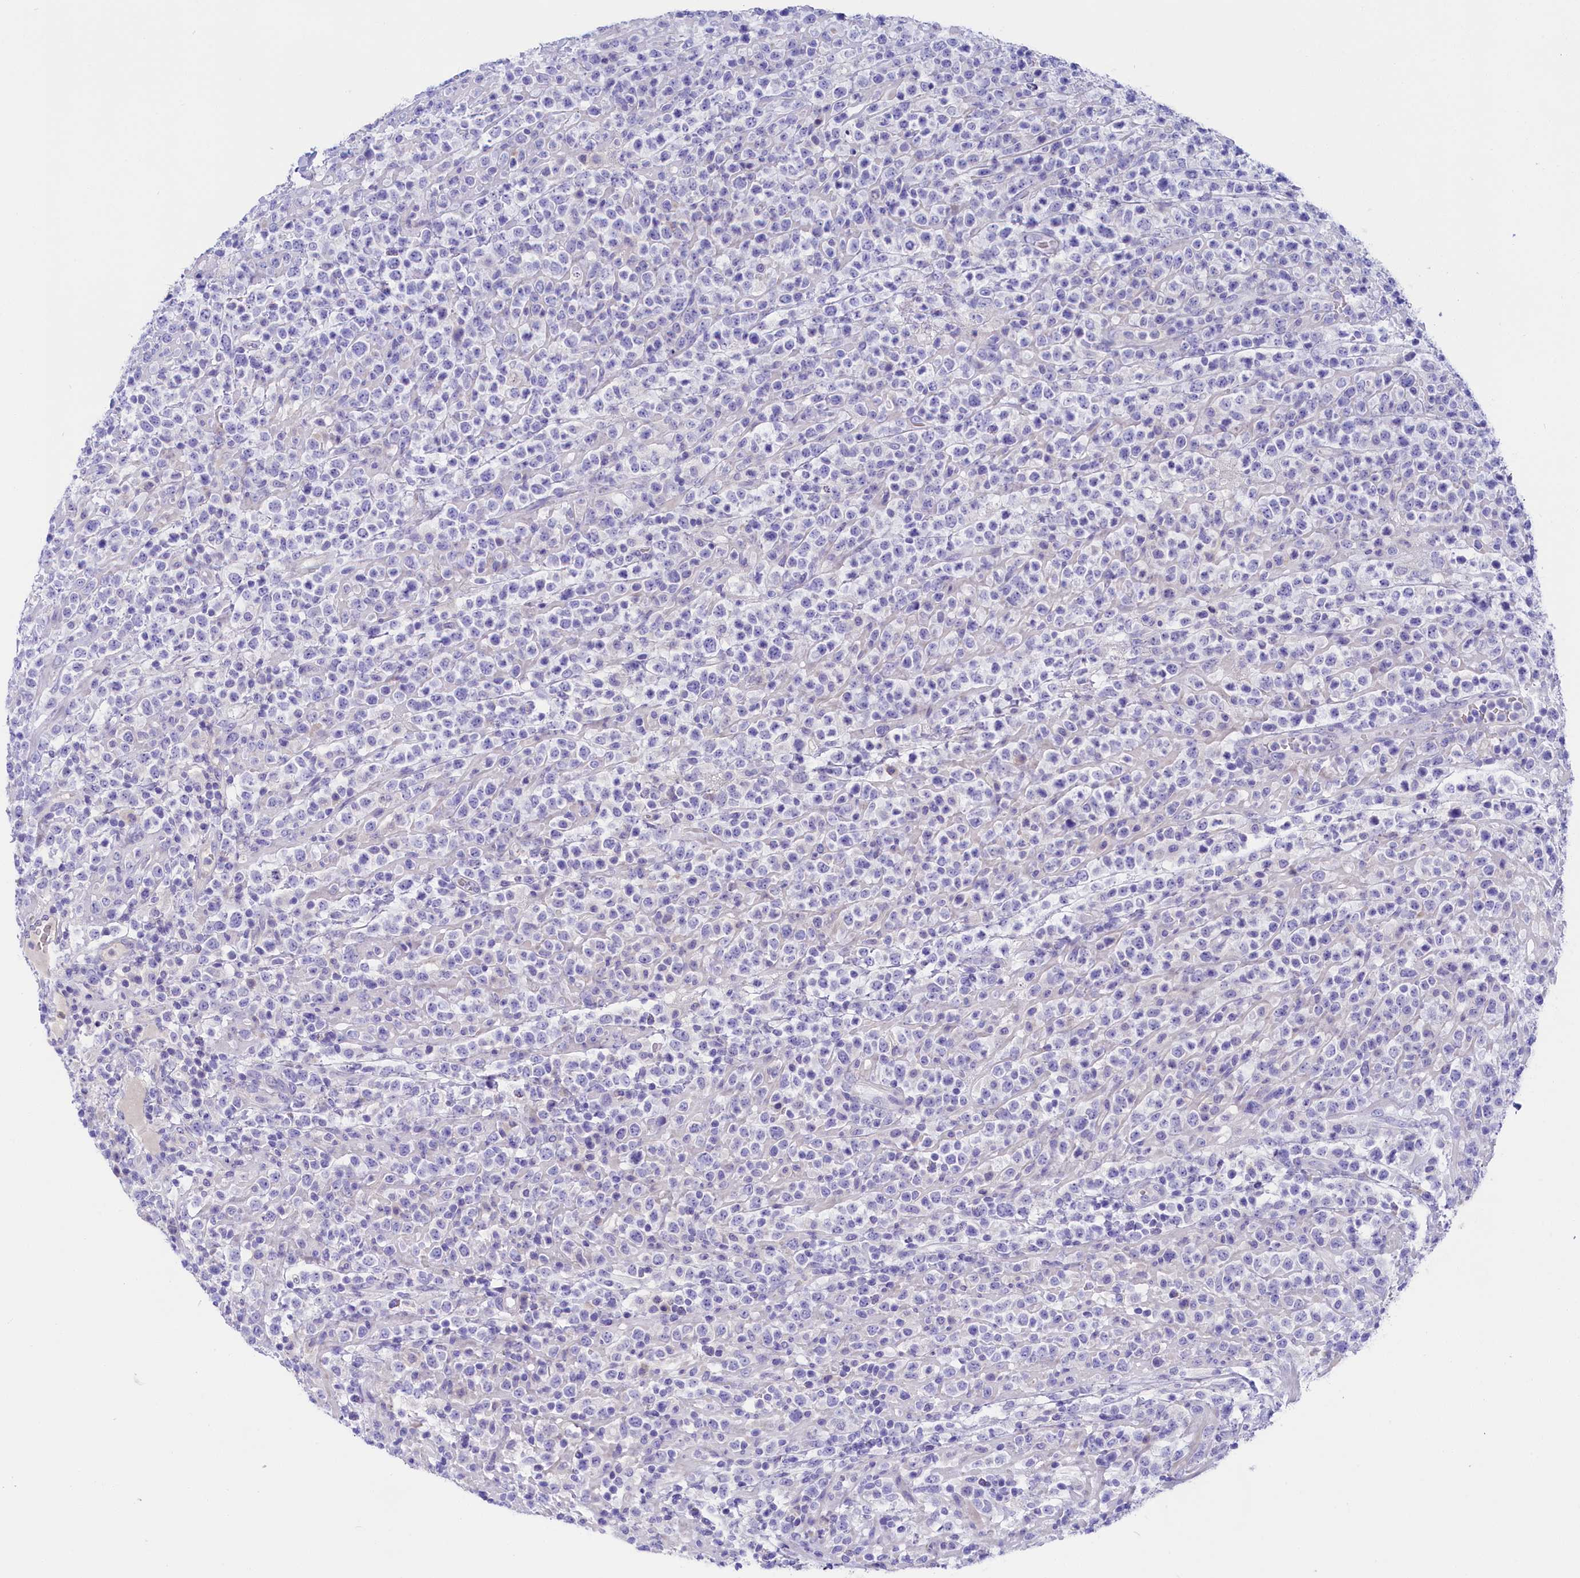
{"staining": {"intensity": "negative", "quantity": "none", "location": "none"}, "tissue": "lymphoma", "cell_type": "Tumor cells", "image_type": "cancer", "snomed": [{"axis": "morphology", "description": "Malignant lymphoma, non-Hodgkin's type, High grade"}, {"axis": "topography", "description": "Colon"}], "caption": "IHC image of neoplastic tissue: human high-grade malignant lymphoma, non-Hodgkin's type stained with DAB (3,3'-diaminobenzidine) demonstrates no significant protein positivity in tumor cells. The staining was performed using DAB (3,3'-diaminobenzidine) to visualize the protein expression in brown, while the nuclei were stained in blue with hematoxylin (Magnification: 20x).", "gene": "SULT2A1", "patient": {"sex": "female", "age": 53}}